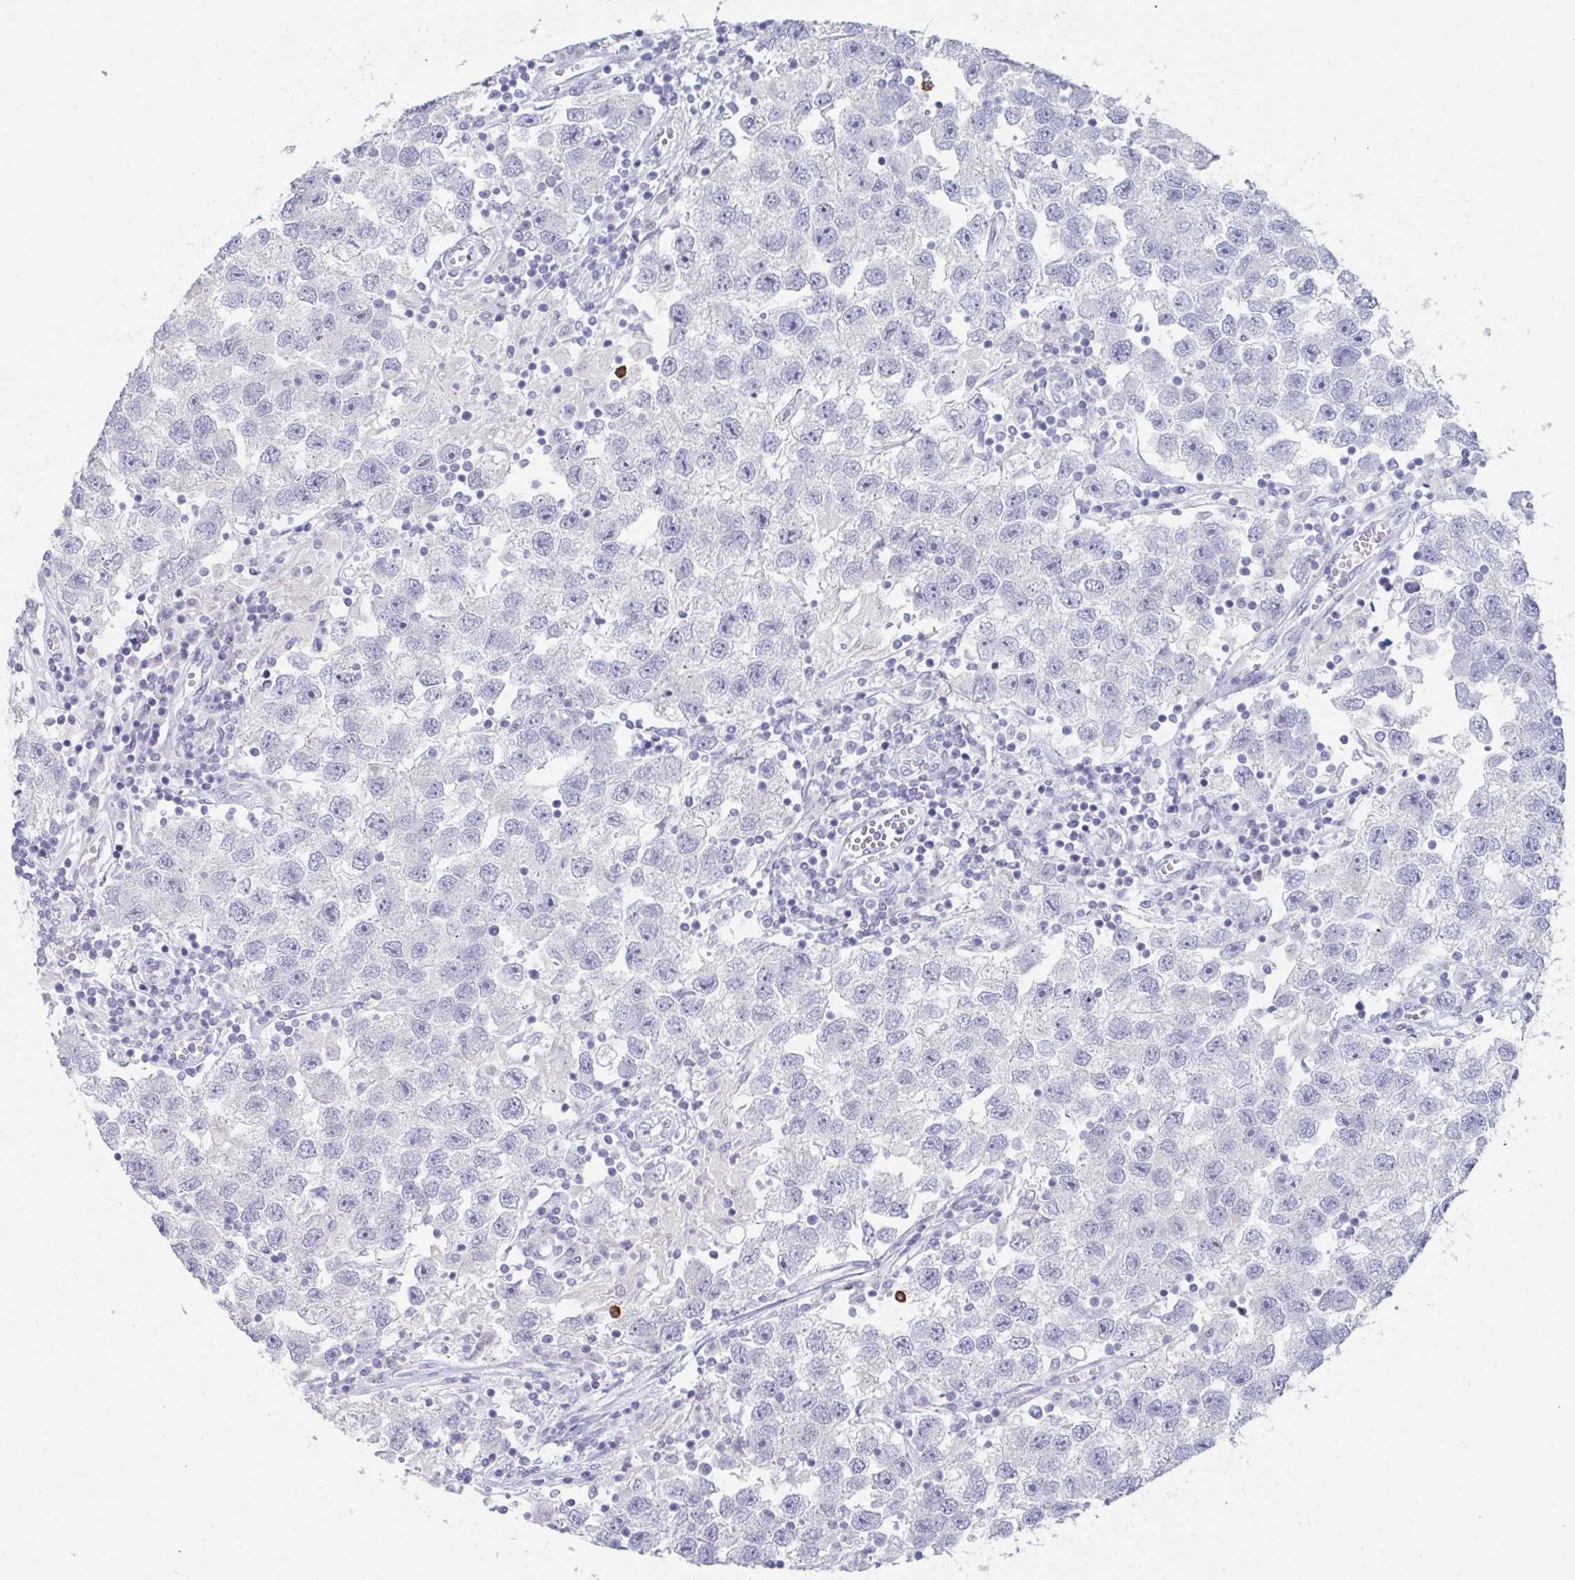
{"staining": {"intensity": "negative", "quantity": "none", "location": "none"}, "tissue": "testis cancer", "cell_type": "Tumor cells", "image_type": "cancer", "snomed": [{"axis": "morphology", "description": "Seminoma, NOS"}, {"axis": "topography", "description": "Testis"}], "caption": "IHC image of neoplastic tissue: testis cancer stained with DAB (3,3'-diaminobenzidine) exhibits no significant protein expression in tumor cells.", "gene": "RUBCN", "patient": {"sex": "male", "age": 26}}